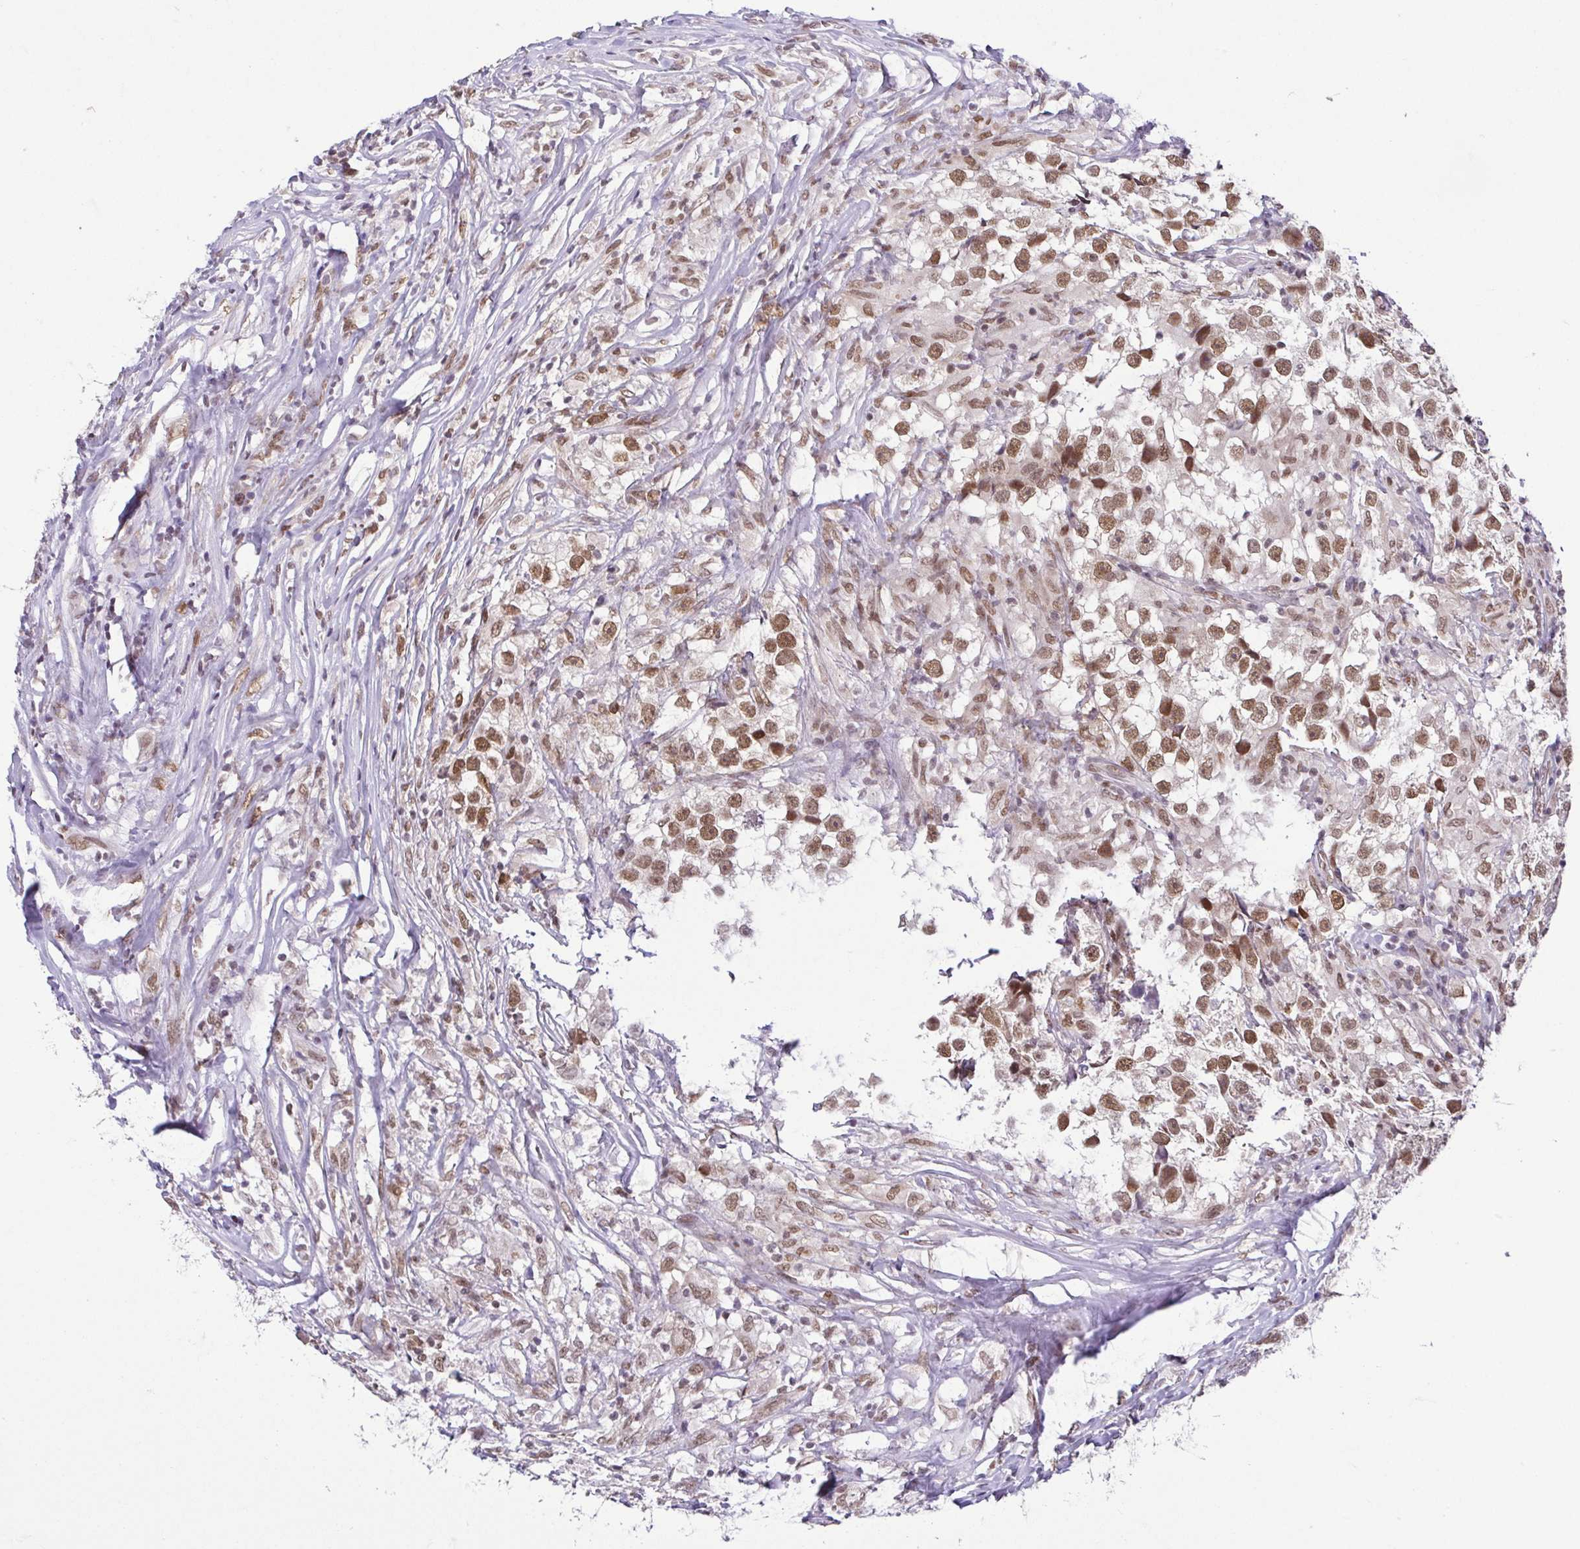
{"staining": {"intensity": "moderate", "quantity": ">75%", "location": "nuclear"}, "tissue": "testis cancer", "cell_type": "Tumor cells", "image_type": "cancer", "snomed": [{"axis": "morphology", "description": "Seminoma, NOS"}, {"axis": "topography", "description": "Testis"}], "caption": "Human testis cancer (seminoma) stained for a protein (brown) exhibits moderate nuclear positive expression in approximately >75% of tumor cells.", "gene": "RBM3", "patient": {"sex": "male", "age": 46}}